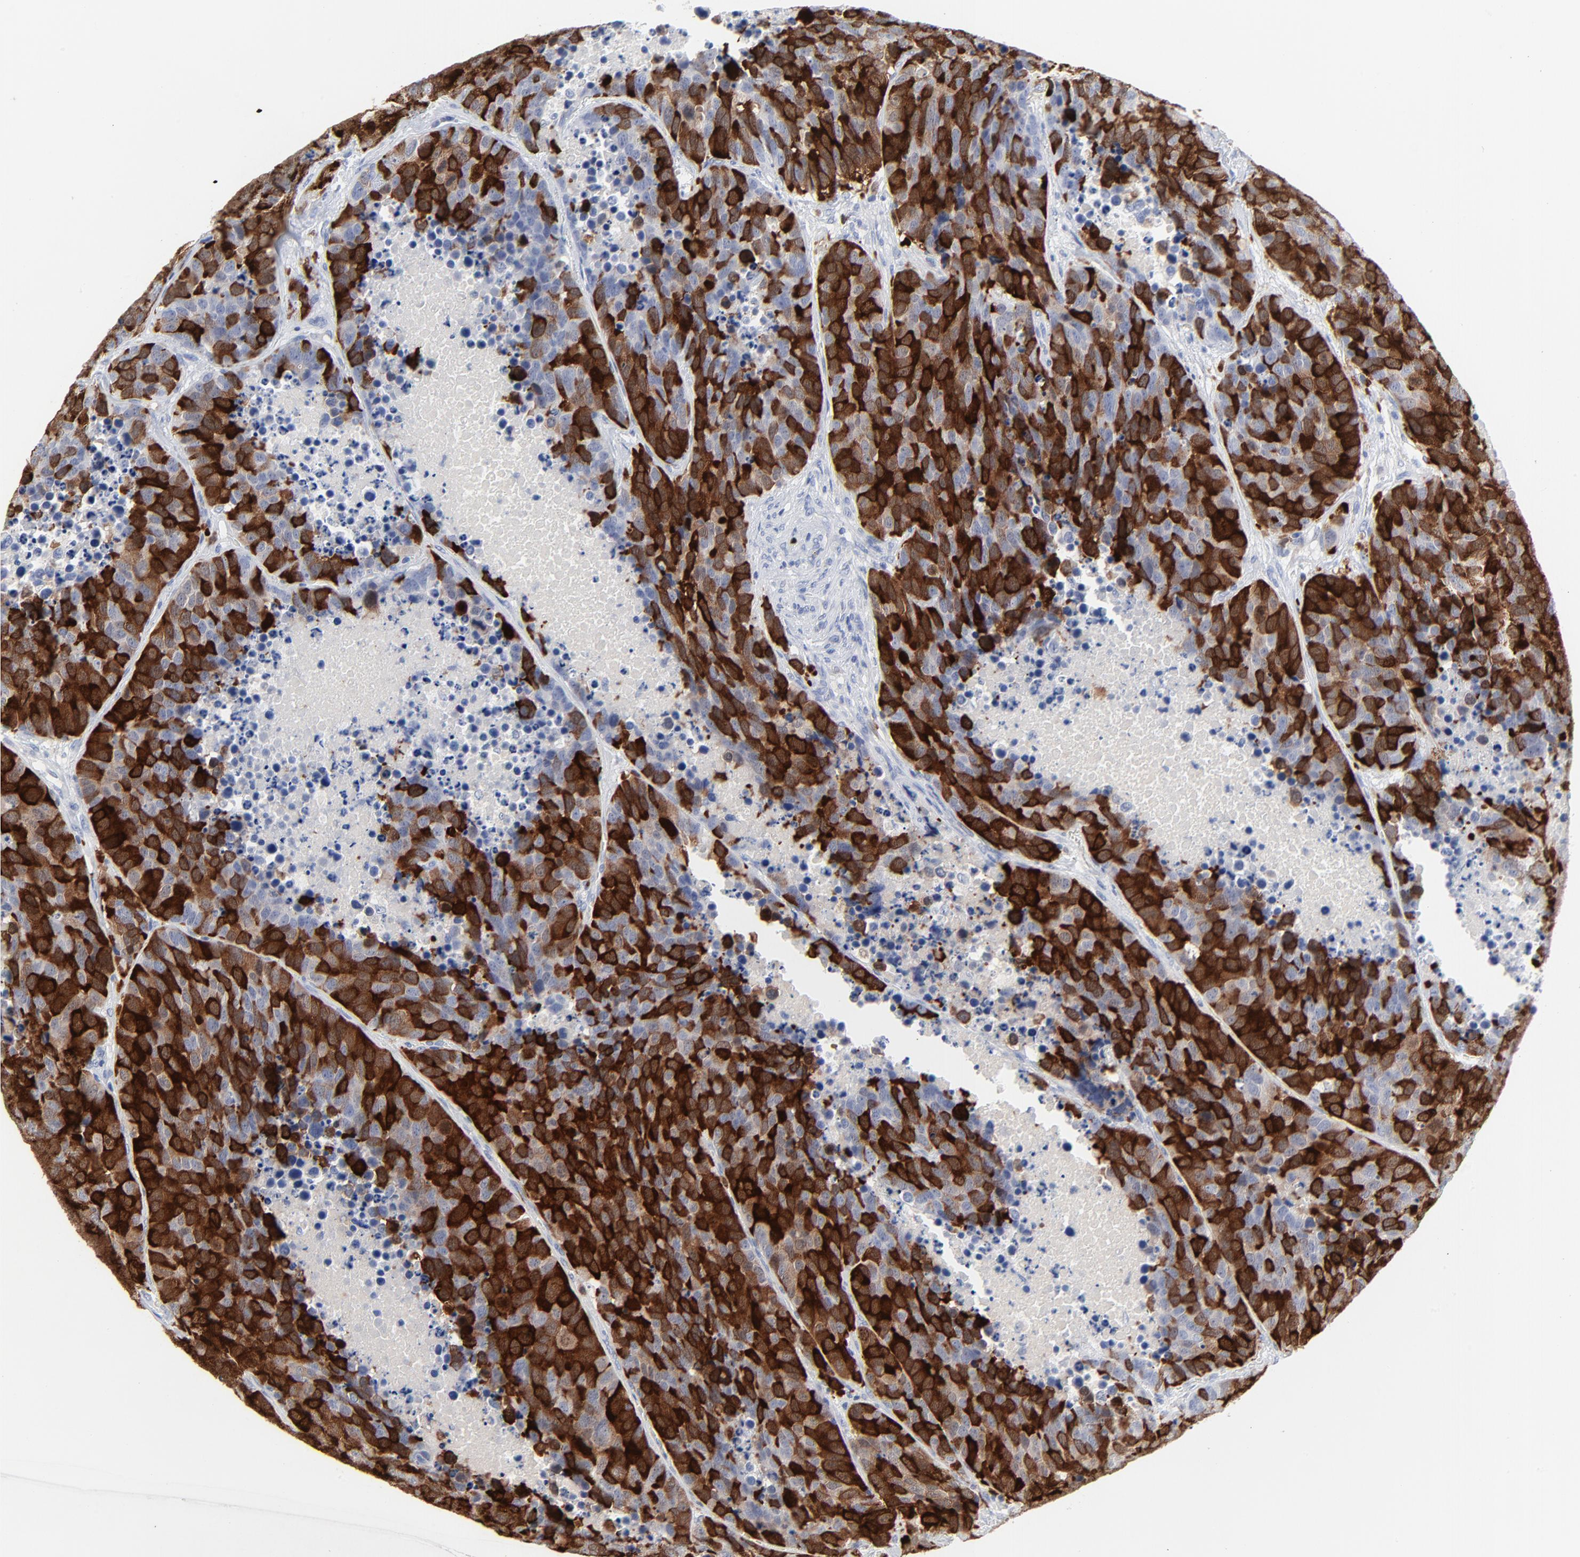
{"staining": {"intensity": "strong", "quantity": ">75%", "location": "cytoplasmic/membranous,nuclear"}, "tissue": "carcinoid", "cell_type": "Tumor cells", "image_type": "cancer", "snomed": [{"axis": "morphology", "description": "Carcinoid, malignant, NOS"}, {"axis": "topography", "description": "Lung"}], "caption": "Tumor cells demonstrate strong cytoplasmic/membranous and nuclear expression in approximately >75% of cells in carcinoid.", "gene": "CDK1", "patient": {"sex": "male", "age": 60}}